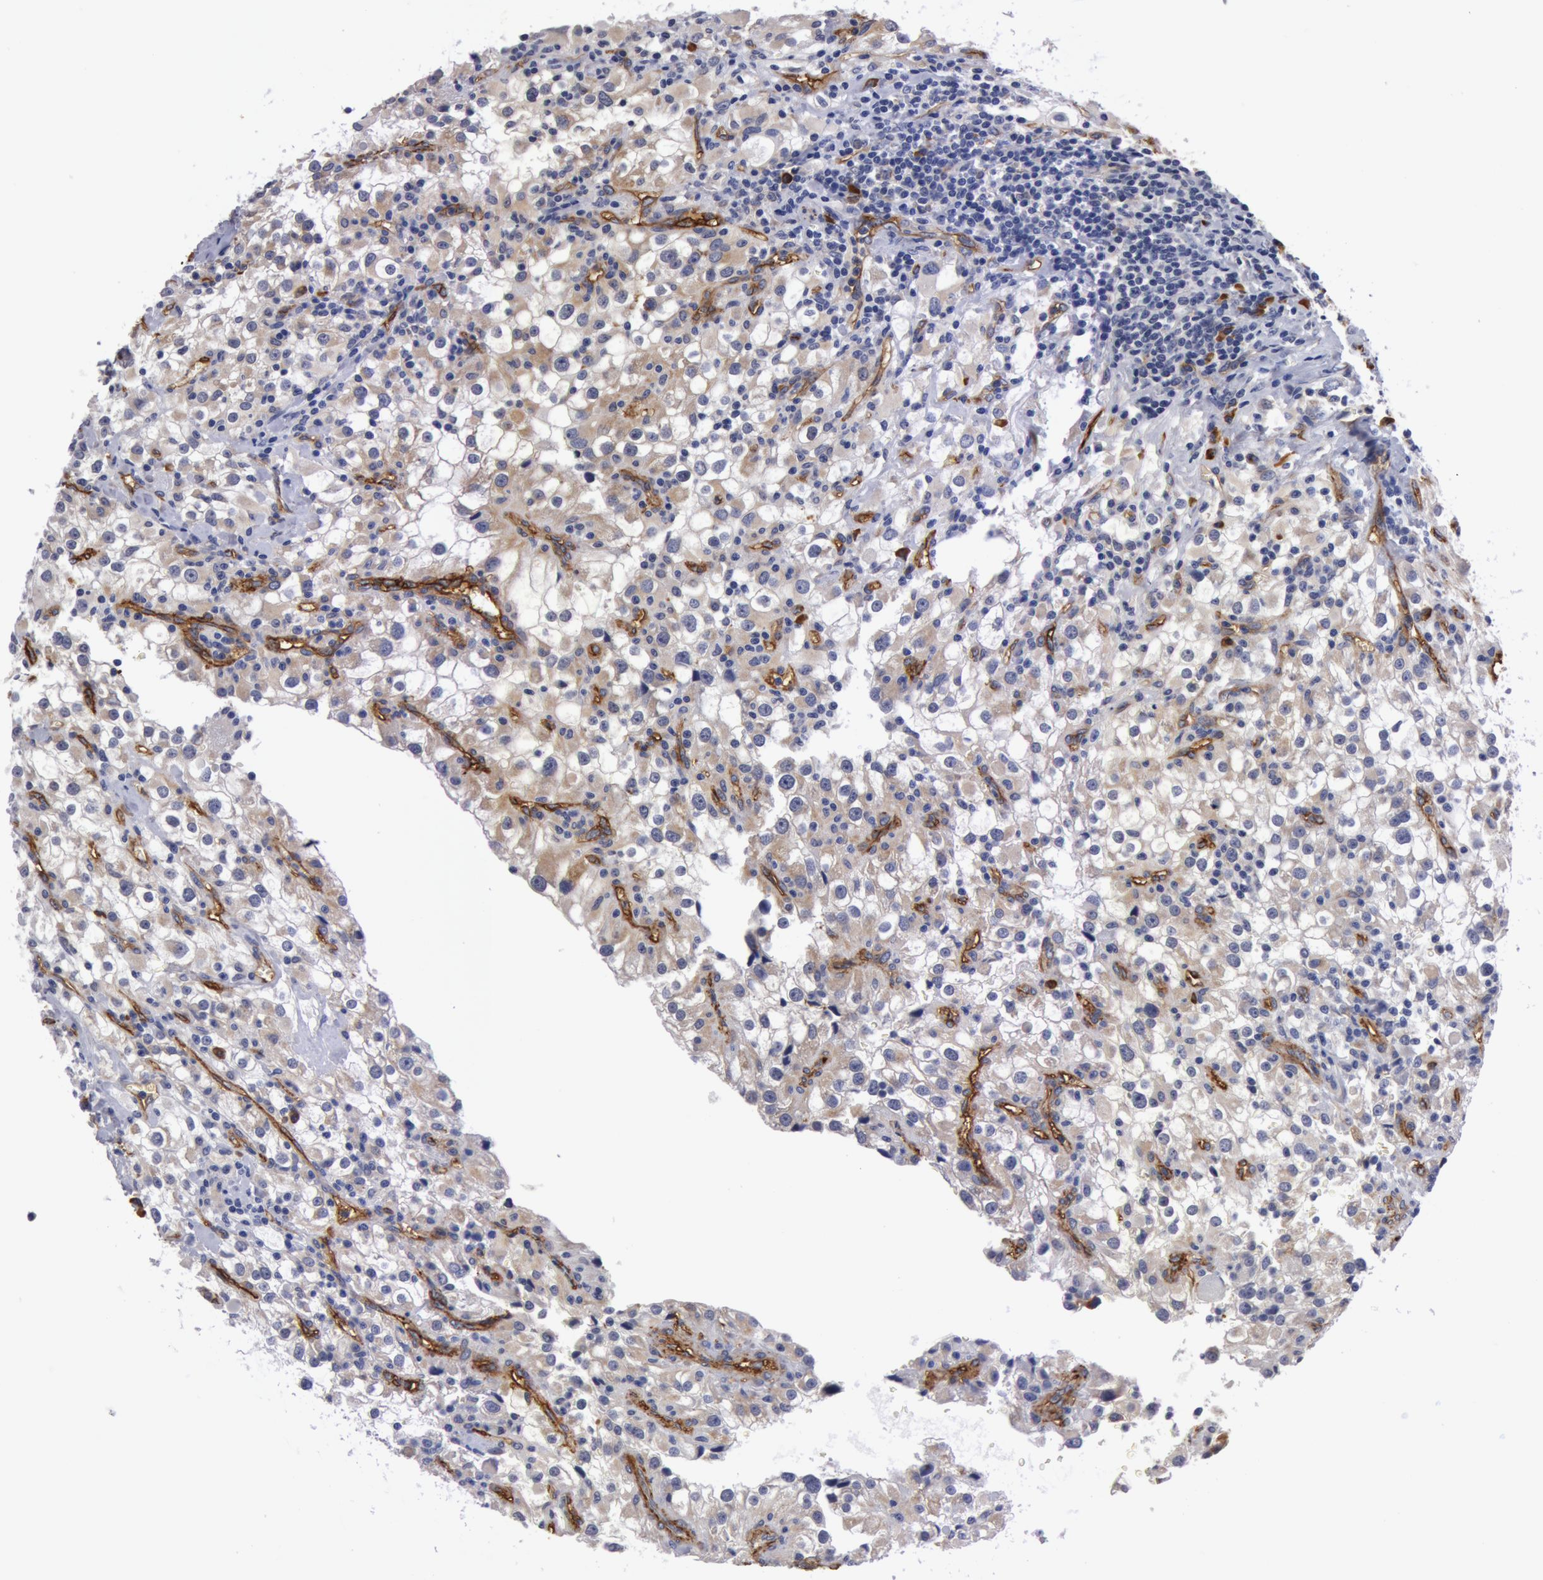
{"staining": {"intensity": "weak", "quantity": "25%-75%", "location": "cytoplasmic/membranous"}, "tissue": "renal cancer", "cell_type": "Tumor cells", "image_type": "cancer", "snomed": [{"axis": "morphology", "description": "Adenocarcinoma, NOS"}, {"axis": "topography", "description": "Kidney"}], "caption": "This histopathology image exhibits renal cancer stained with IHC to label a protein in brown. The cytoplasmic/membranous of tumor cells show weak positivity for the protein. Nuclei are counter-stained blue.", "gene": "IL23A", "patient": {"sex": "female", "age": 52}}